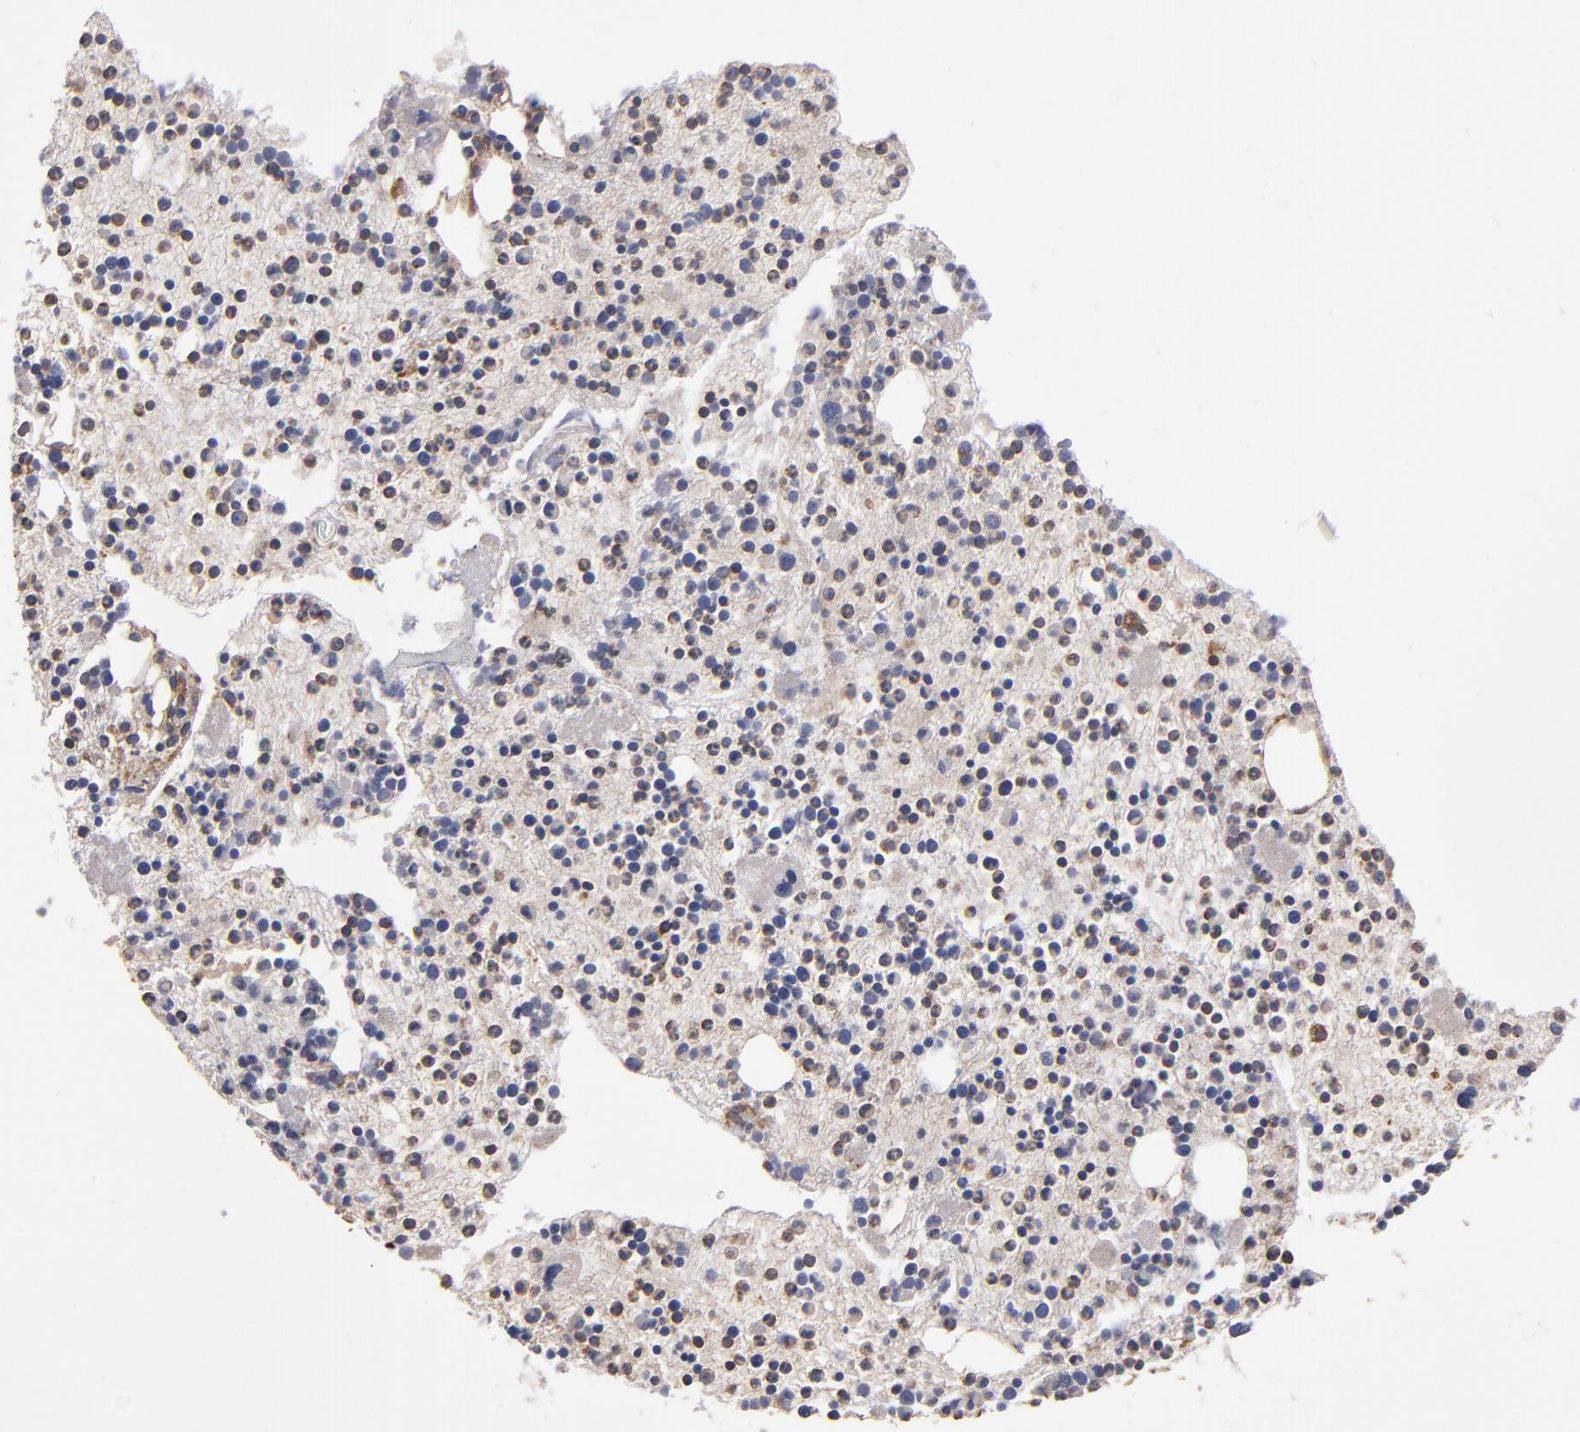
{"staining": {"intensity": "weak", "quantity": "<25%", "location": "cytoplasmic/membranous"}, "tissue": "bone marrow", "cell_type": "Hematopoietic cells", "image_type": "normal", "snomed": [{"axis": "morphology", "description": "Normal tissue, NOS"}, {"axis": "topography", "description": "Bone marrow"}], "caption": "Immunohistochemistry histopathology image of benign bone marrow: human bone marrow stained with DAB (3,3'-diaminobenzidine) shows no significant protein staining in hematopoietic cells.", "gene": "DMD", "patient": {"sex": "male", "age": 15}}